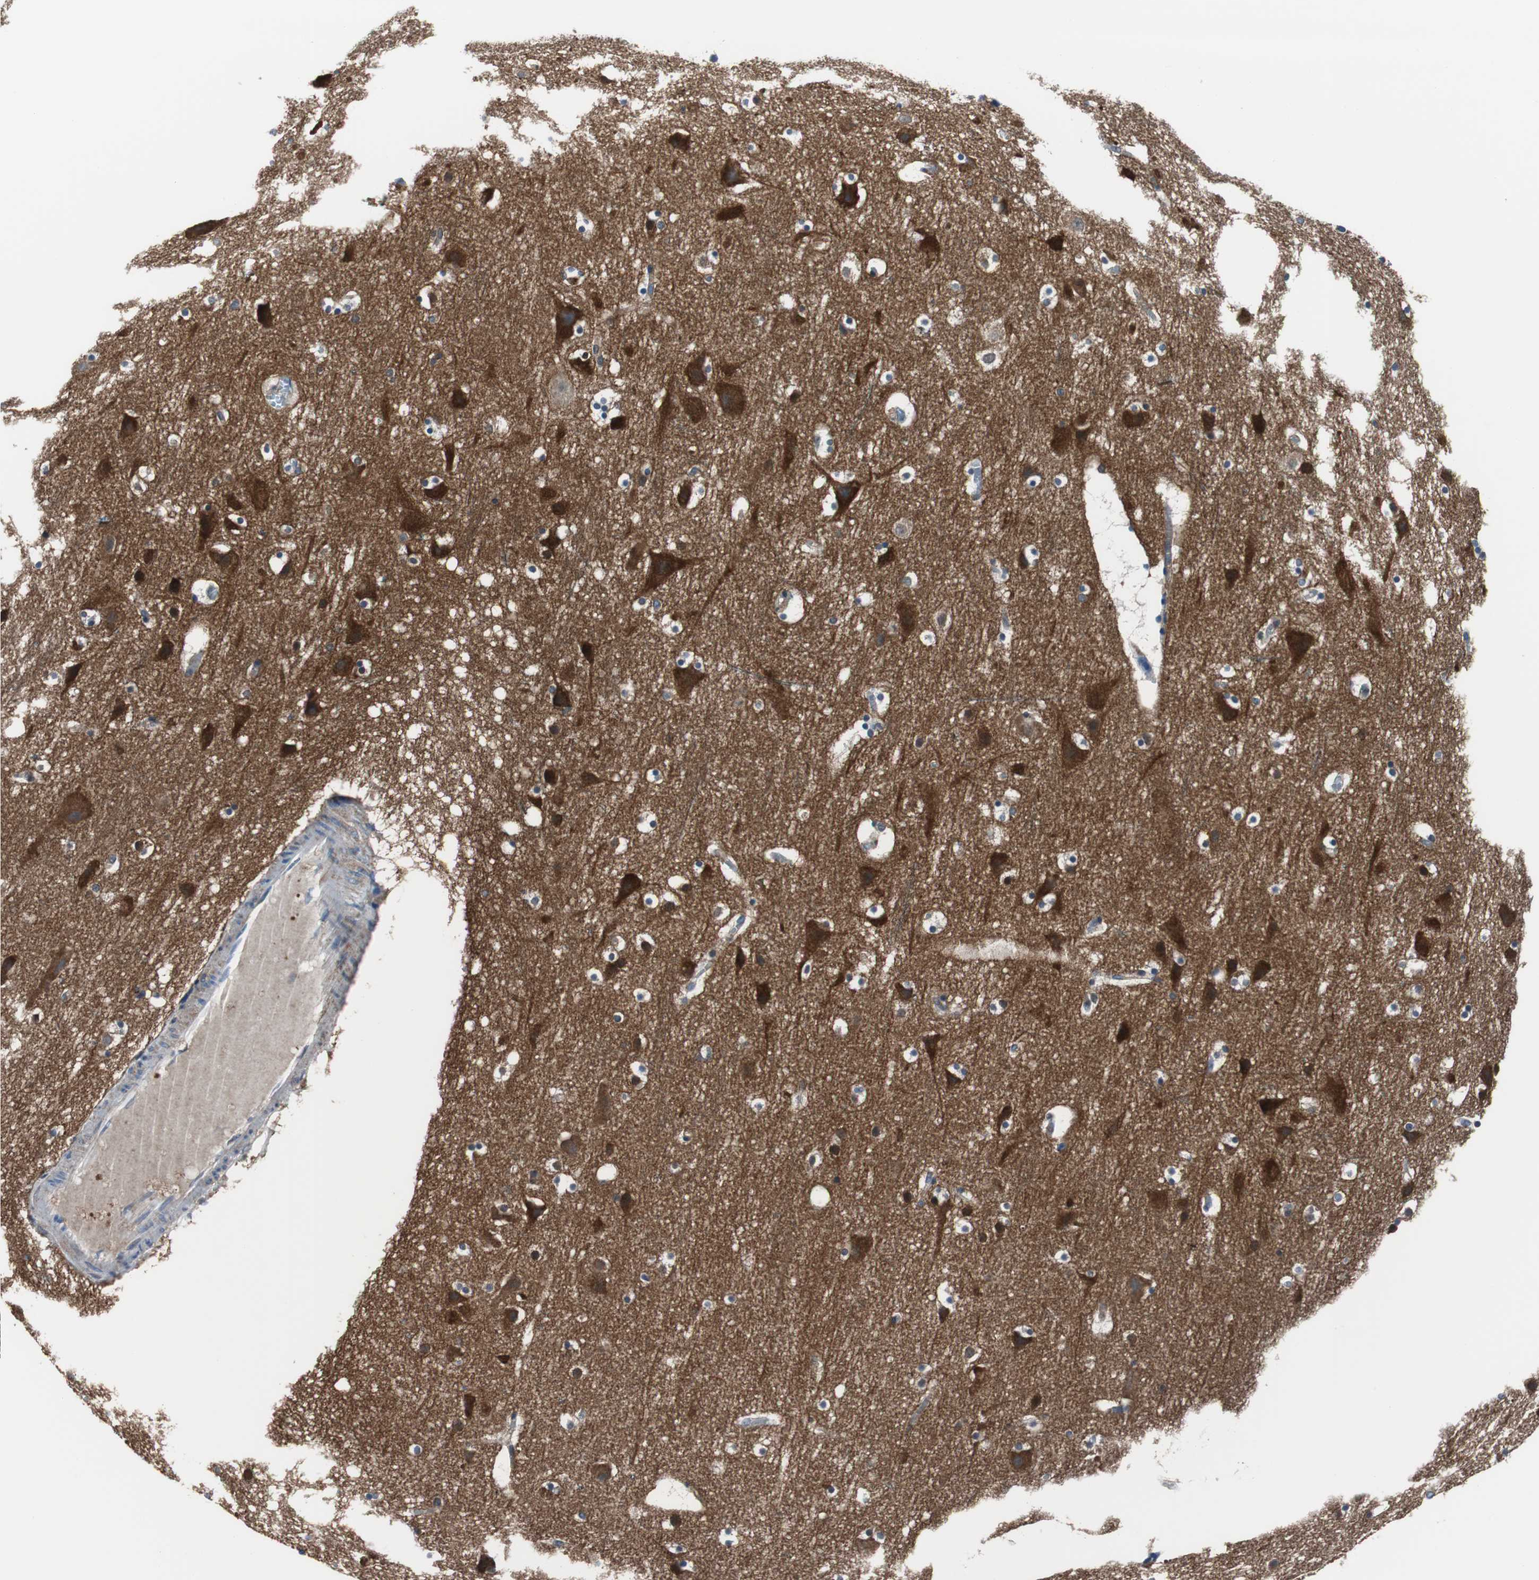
{"staining": {"intensity": "weak", "quantity": ">75%", "location": "cytoplasmic/membranous"}, "tissue": "cerebral cortex", "cell_type": "Endothelial cells", "image_type": "normal", "snomed": [{"axis": "morphology", "description": "Normal tissue, NOS"}, {"axis": "topography", "description": "Cerebral cortex"}], "caption": "A brown stain labels weak cytoplasmic/membranous staining of a protein in endothelial cells of unremarkable human cerebral cortex. The staining was performed using DAB (3,3'-diaminobenzidine) to visualize the protein expression in brown, while the nuclei were stained in blue with hematoxylin (Magnification: 20x).", "gene": "BRAF", "patient": {"sex": "male", "age": 45}}